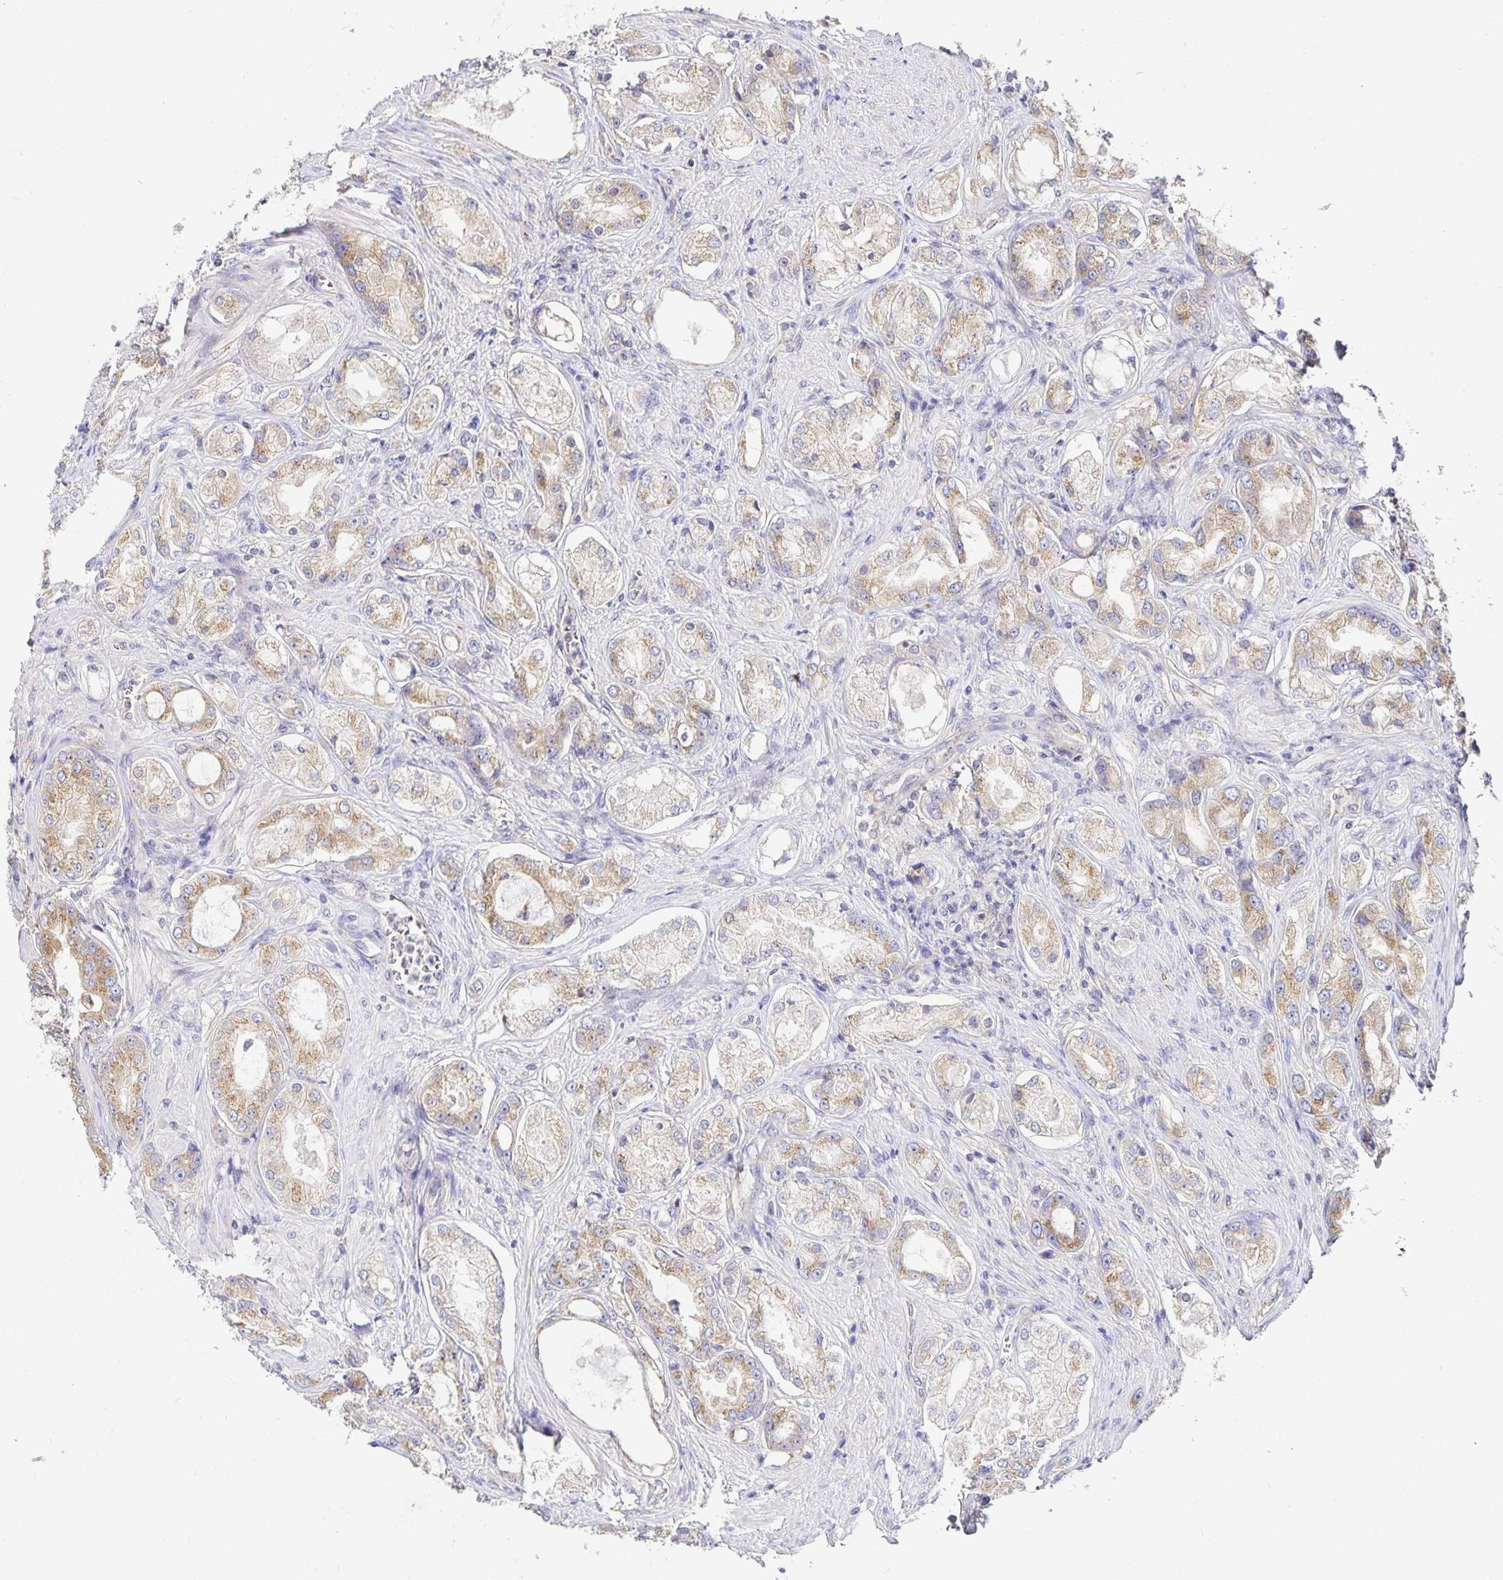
{"staining": {"intensity": "weak", "quantity": ">75%", "location": "cytoplasmic/membranous"}, "tissue": "prostate cancer", "cell_type": "Tumor cells", "image_type": "cancer", "snomed": [{"axis": "morphology", "description": "Adenocarcinoma, Low grade"}, {"axis": "topography", "description": "Prostate"}], "caption": "A brown stain highlights weak cytoplasmic/membranous positivity of a protein in human prostate low-grade adenocarcinoma tumor cells. (DAB IHC with brightfield microscopy, high magnification).", "gene": "USO1", "patient": {"sex": "male", "age": 68}}